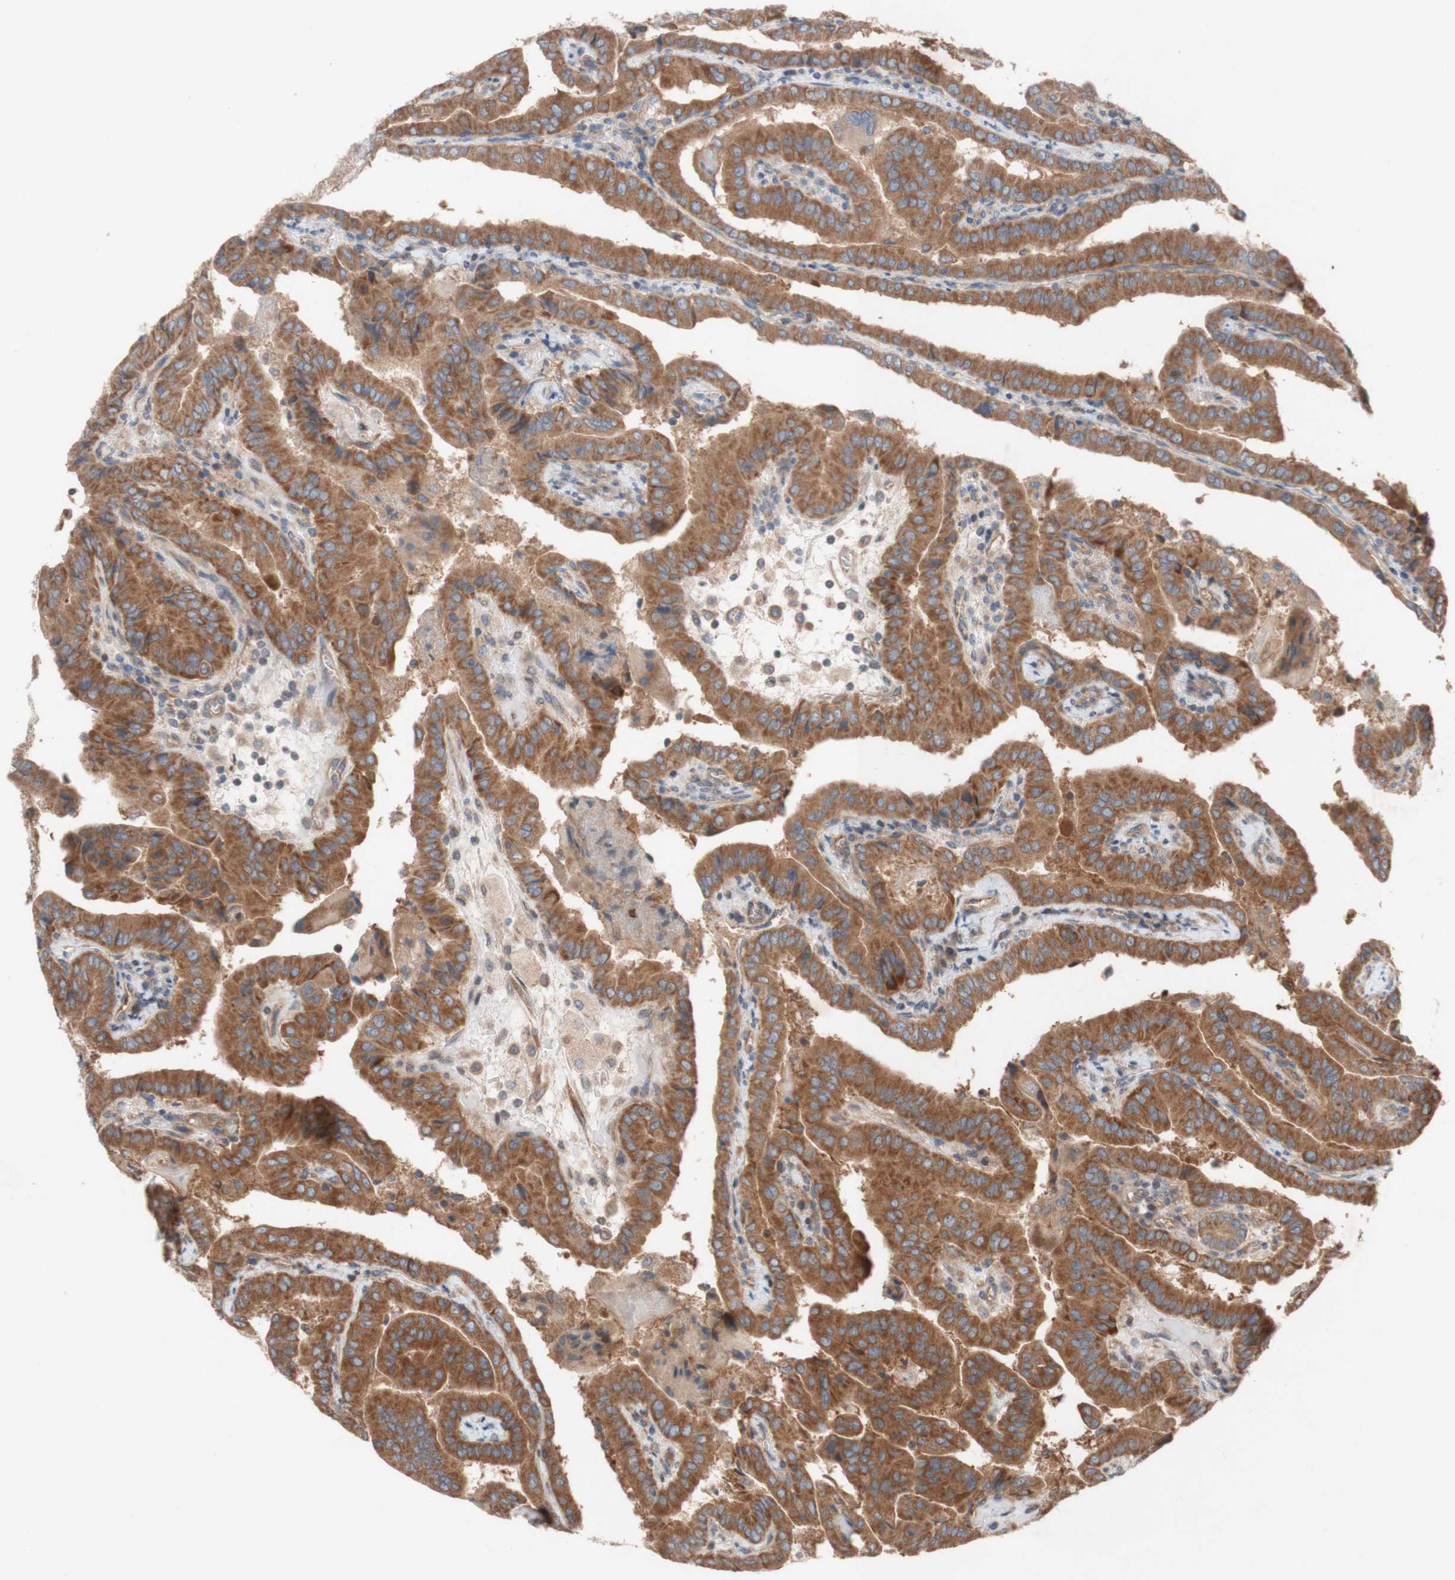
{"staining": {"intensity": "moderate", "quantity": ">75%", "location": "cytoplasmic/membranous"}, "tissue": "thyroid cancer", "cell_type": "Tumor cells", "image_type": "cancer", "snomed": [{"axis": "morphology", "description": "Papillary adenocarcinoma, NOS"}, {"axis": "topography", "description": "Thyroid gland"}], "caption": "Brown immunohistochemical staining in thyroid cancer shows moderate cytoplasmic/membranous staining in about >75% of tumor cells.", "gene": "TST", "patient": {"sex": "male", "age": 33}}